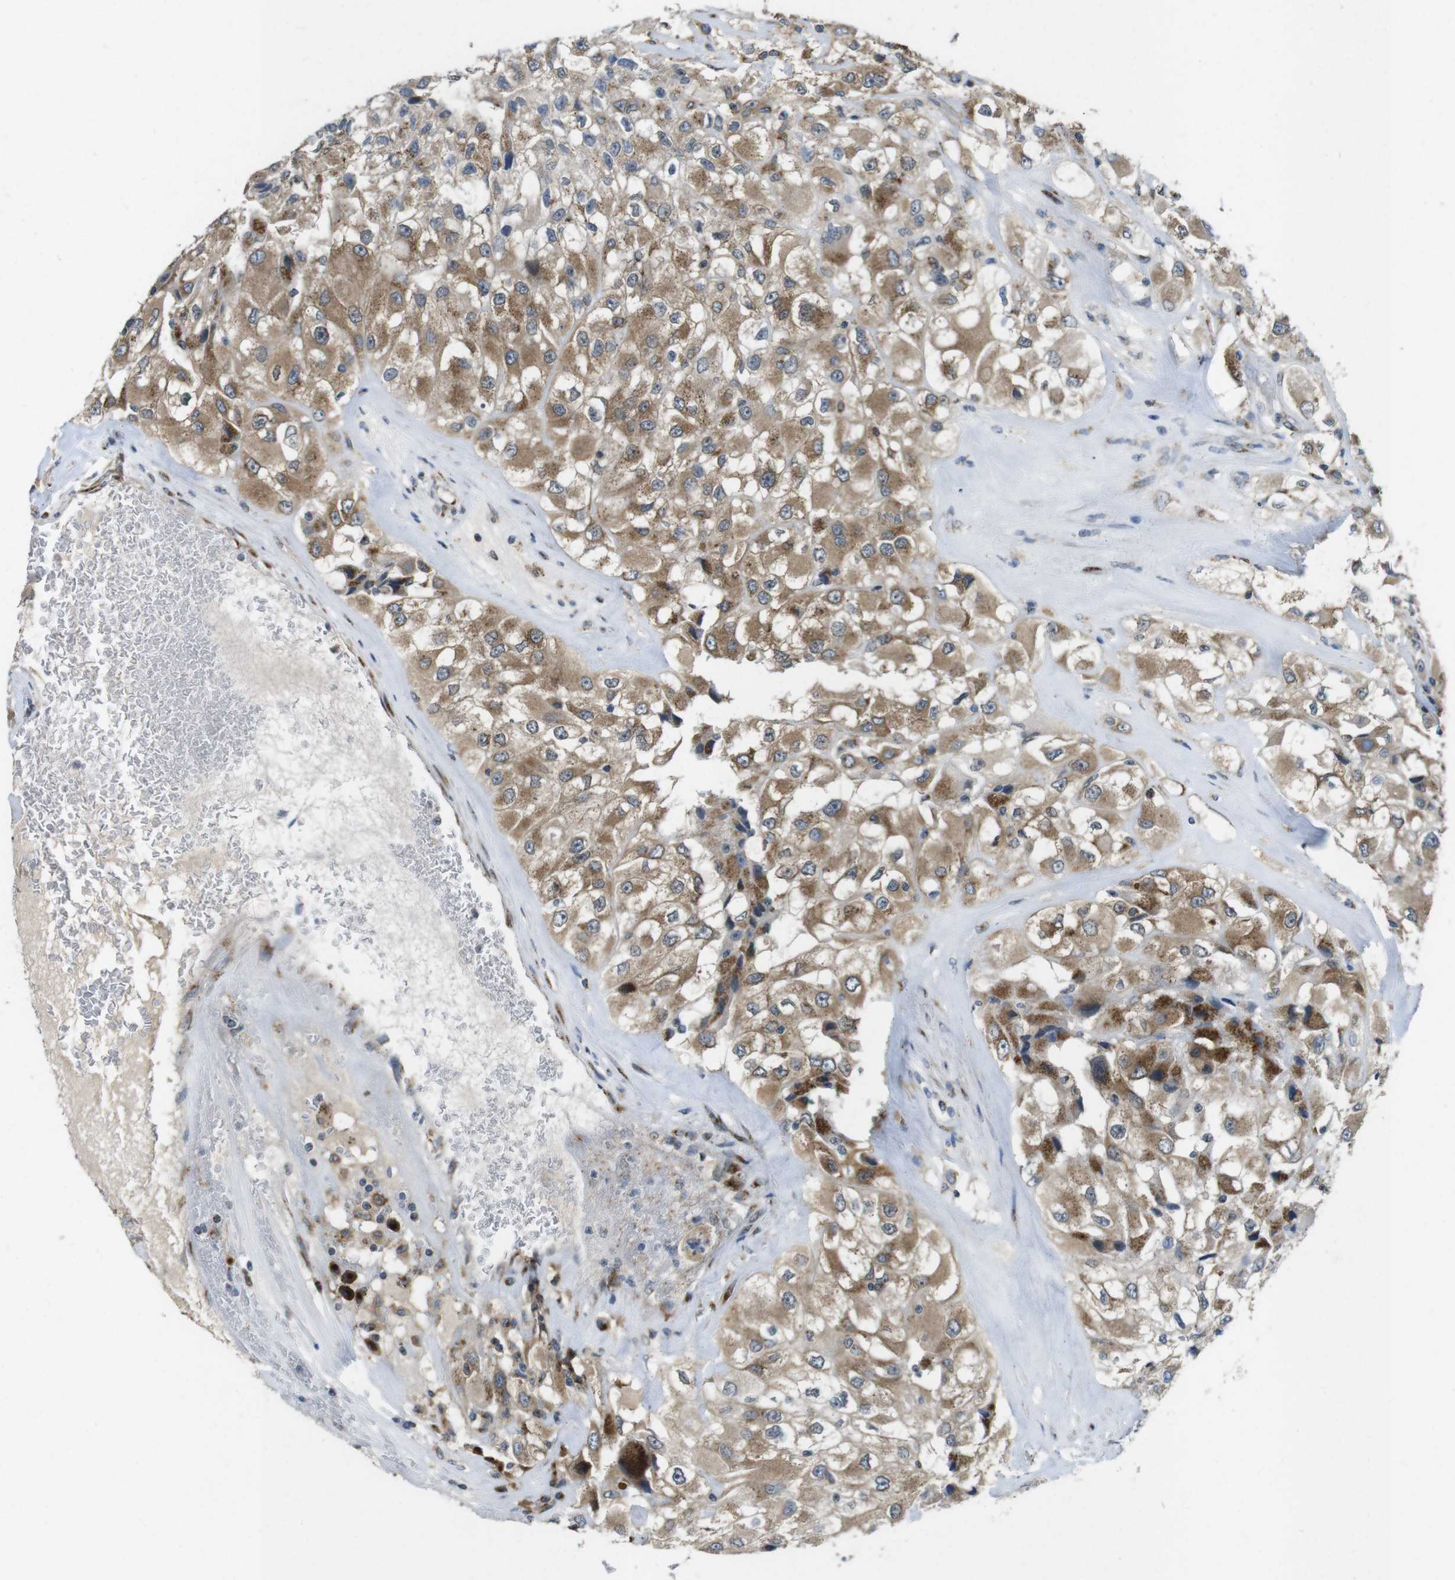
{"staining": {"intensity": "moderate", "quantity": ">75%", "location": "cytoplasmic/membranous"}, "tissue": "renal cancer", "cell_type": "Tumor cells", "image_type": "cancer", "snomed": [{"axis": "morphology", "description": "Adenocarcinoma, NOS"}, {"axis": "topography", "description": "Kidney"}], "caption": "Immunohistochemistry staining of renal adenocarcinoma, which displays medium levels of moderate cytoplasmic/membranous positivity in approximately >75% of tumor cells indicating moderate cytoplasmic/membranous protein positivity. The staining was performed using DAB (3,3'-diaminobenzidine) (brown) for protein detection and nuclei were counterstained in hematoxylin (blue).", "gene": "ZFPL1", "patient": {"sex": "female", "age": 52}}